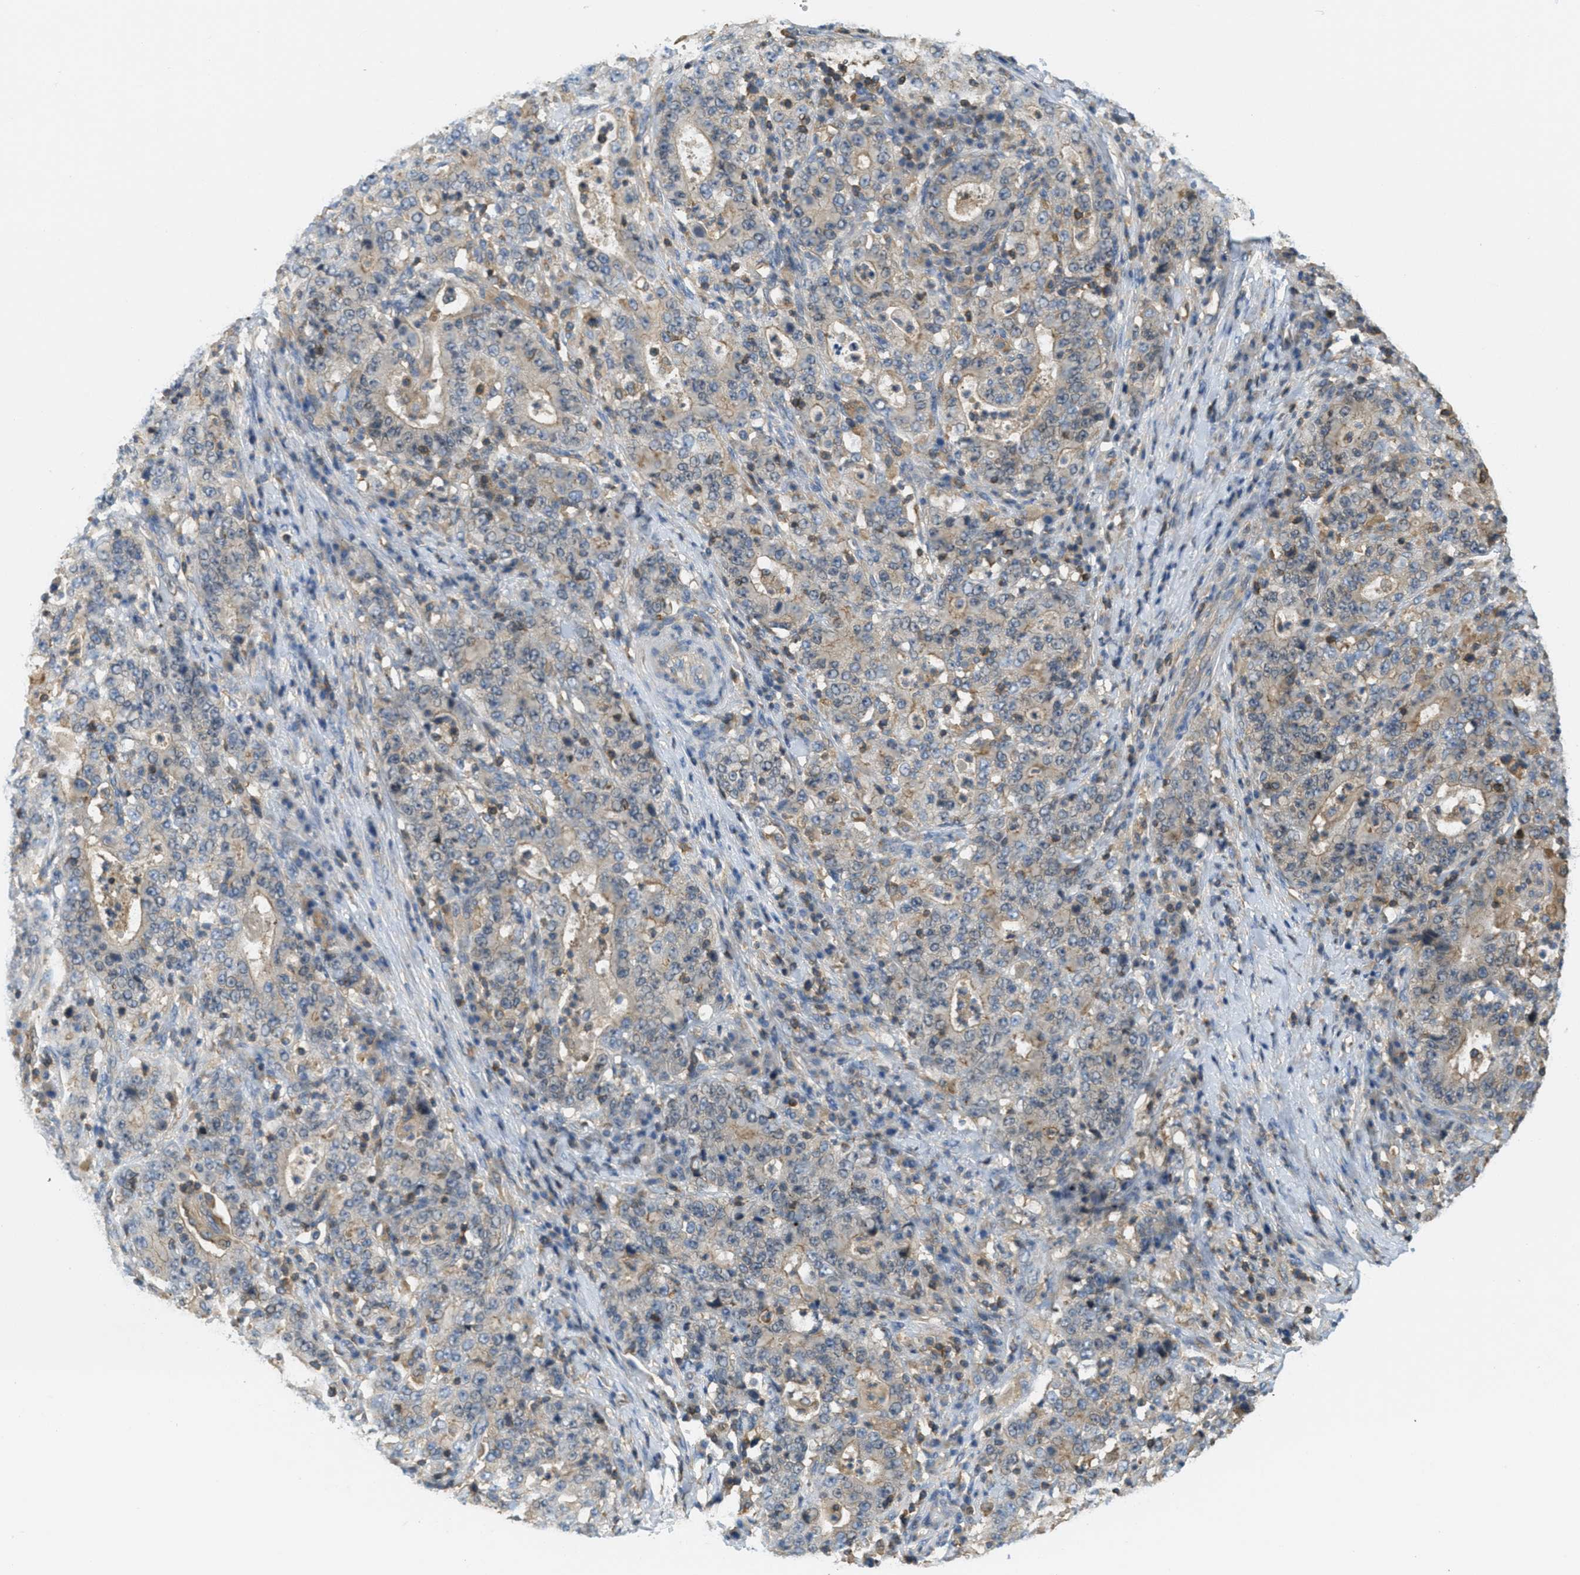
{"staining": {"intensity": "weak", "quantity": ">75%", "location": "cytoplasmic/membranous"}, "tissue": "stomach cancer", "cell_type": "Tumor cells", "image_type": "cancer", "snomed": [{"axis": "morphology", "description": "Normal tissue, NOS"}, {"axis": "morphology", "description": "Adenocarcinoma, NOS"}, {"axis": "topography", "description": "Stomach, upper"}, {"axis": "topography", "description": "Stomach"}], "caption": "Adenocarcinoma (stomach) stained with immunohistochemistry exhibits weak cytoplasmic/membranous staining in about >75% of tumor cells.", "gene": "GRIK2", "patient": {"sex": "male", "age": 59}}